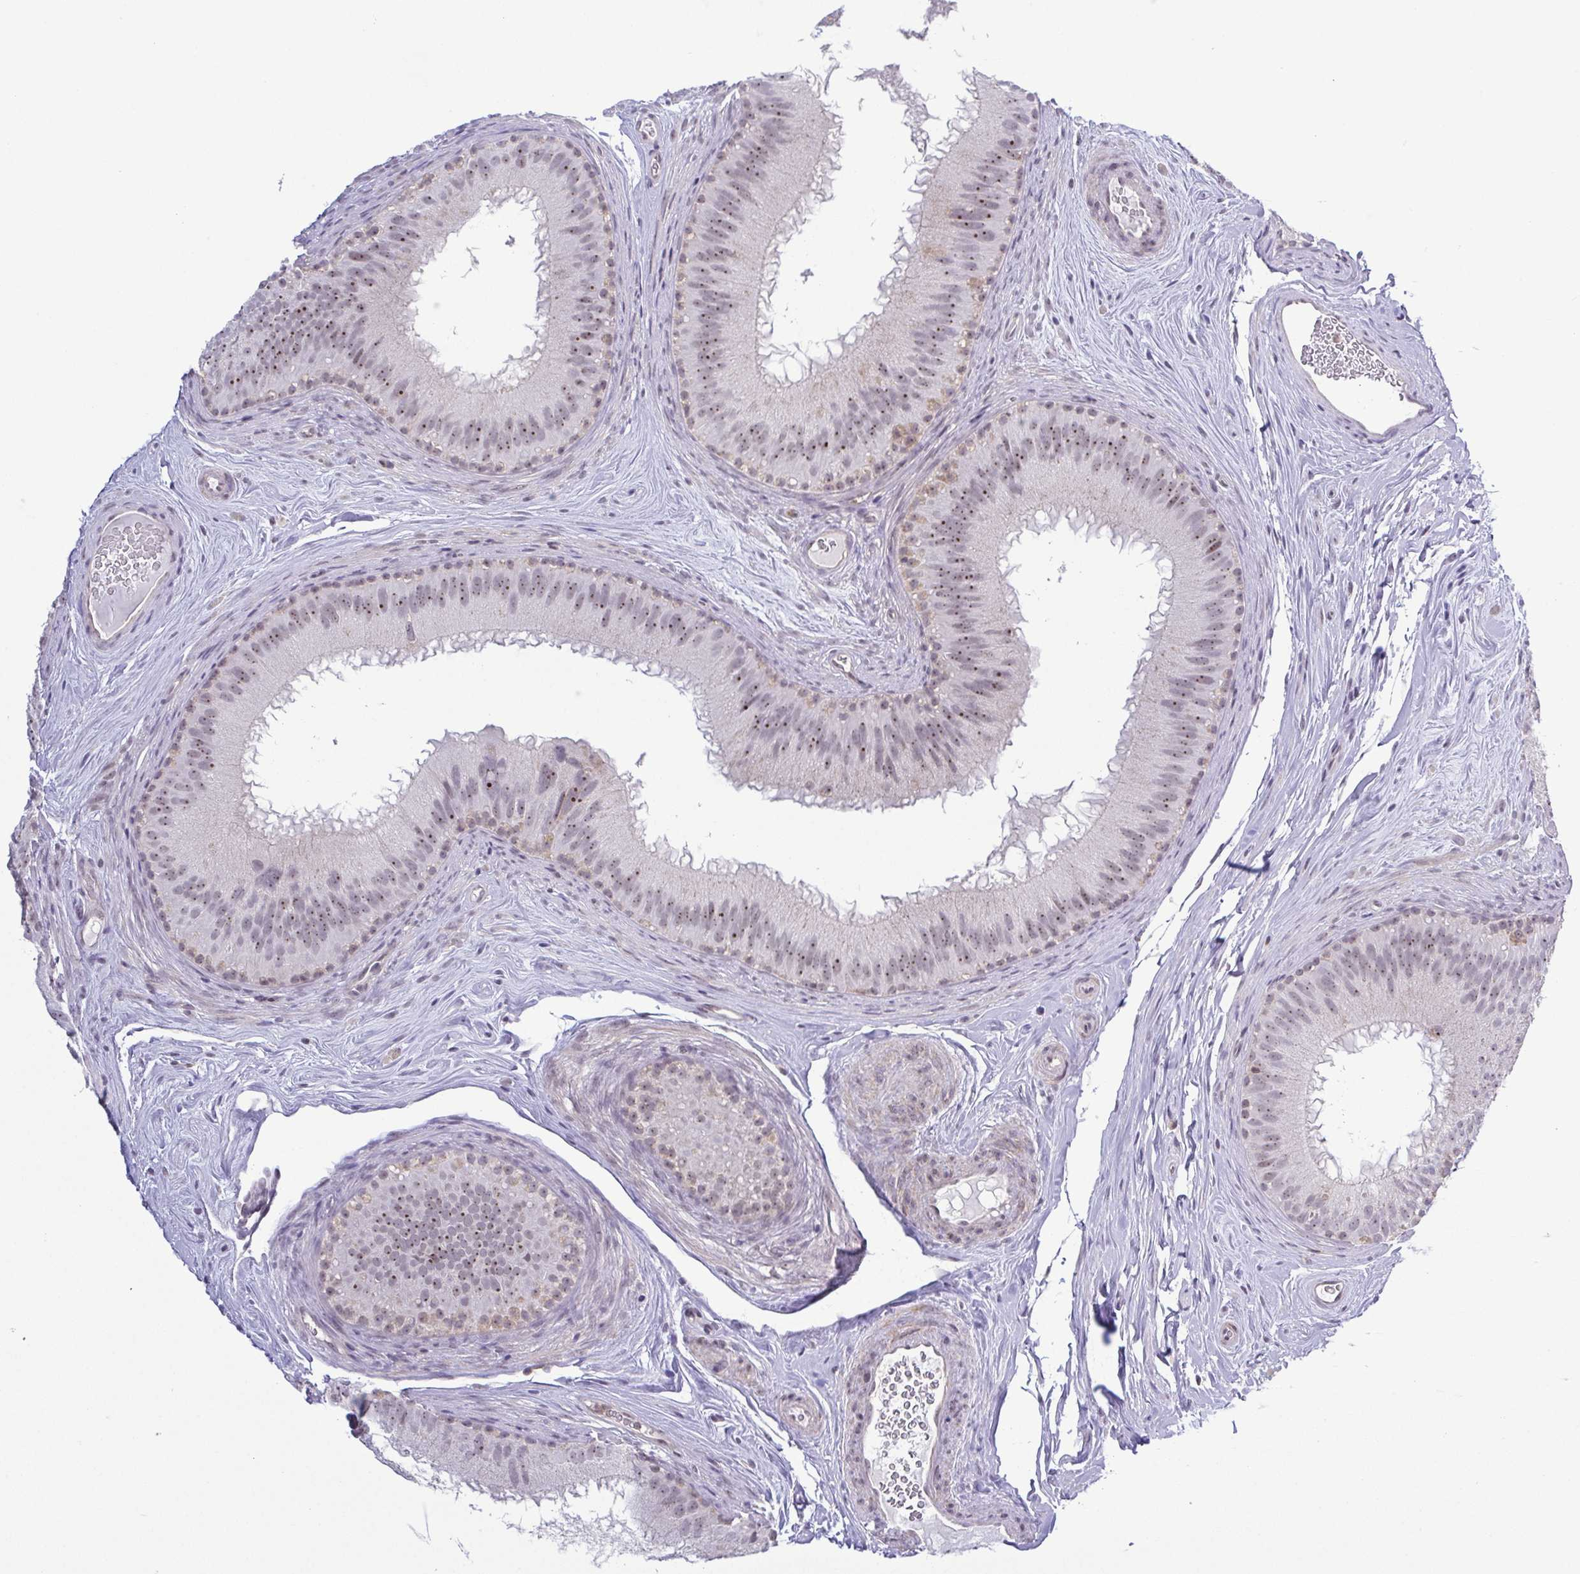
{"staining": {"intensity": "moderate", "quantity": "25%-75%", "location": "nuclear"}, "tissue": "epididymis", "cell_type": "Glandular cells", "image_type": "normal", "snomed": [{"axis": "morphology", "description": "Normal tissue, NOS"}, {"axis": "topography", "description": "Epididymis"}], "caption": "Immunohistochemical staining of unremarkable epididymis shows 25%-75% levels of moderate nuclear protein positivity in approximately 25%-75% of glandular cells. (DAB (3,3'-diaminobenzidine) IHC with brightfield microscopy, high magnification).", "gene": "RSL24D1", "patient": {"sex": "male", "age": 44}}